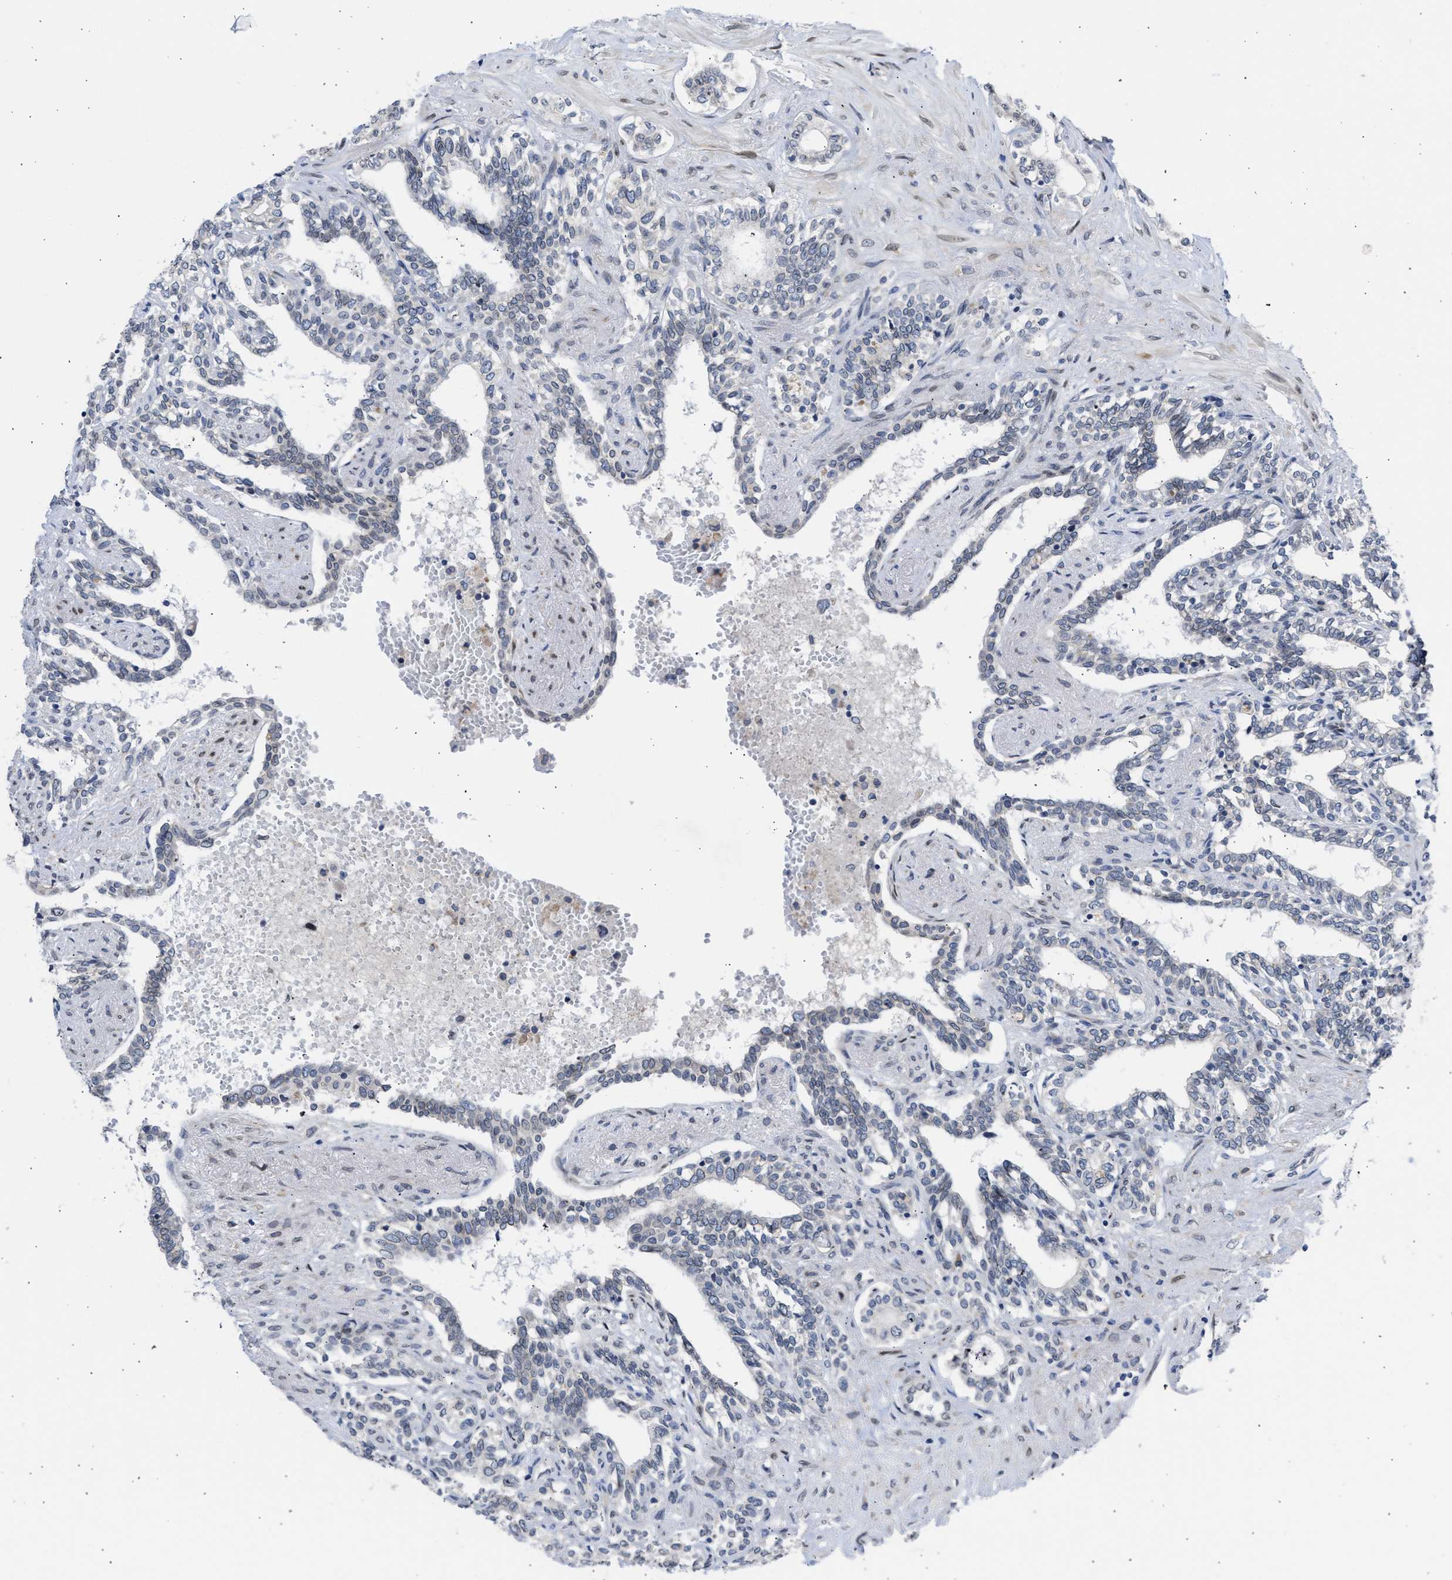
{"staining": {"intensity": "negative", "quantity": "none", "location": "none"}, "tissue": "seminal vesicle", "cell_type": "Glandular cells", "image_type": "normal", "snomed": [{"axis": "morphology", "description": "Normal tissue, NOS"}, {"axis": "morphology", "description": "Adenocarcinoma, High grade"}, {"axis": "topography", "description": "Prostate"}, {"axis": "topography", "description": "Seminal veicle"}], "caption": "Protein analysis of benign seminal vesicle demonstrates no significant positivity in glandular cells.", "gene": "NUP35", "patient": {"sex": "male", "age": 55}}